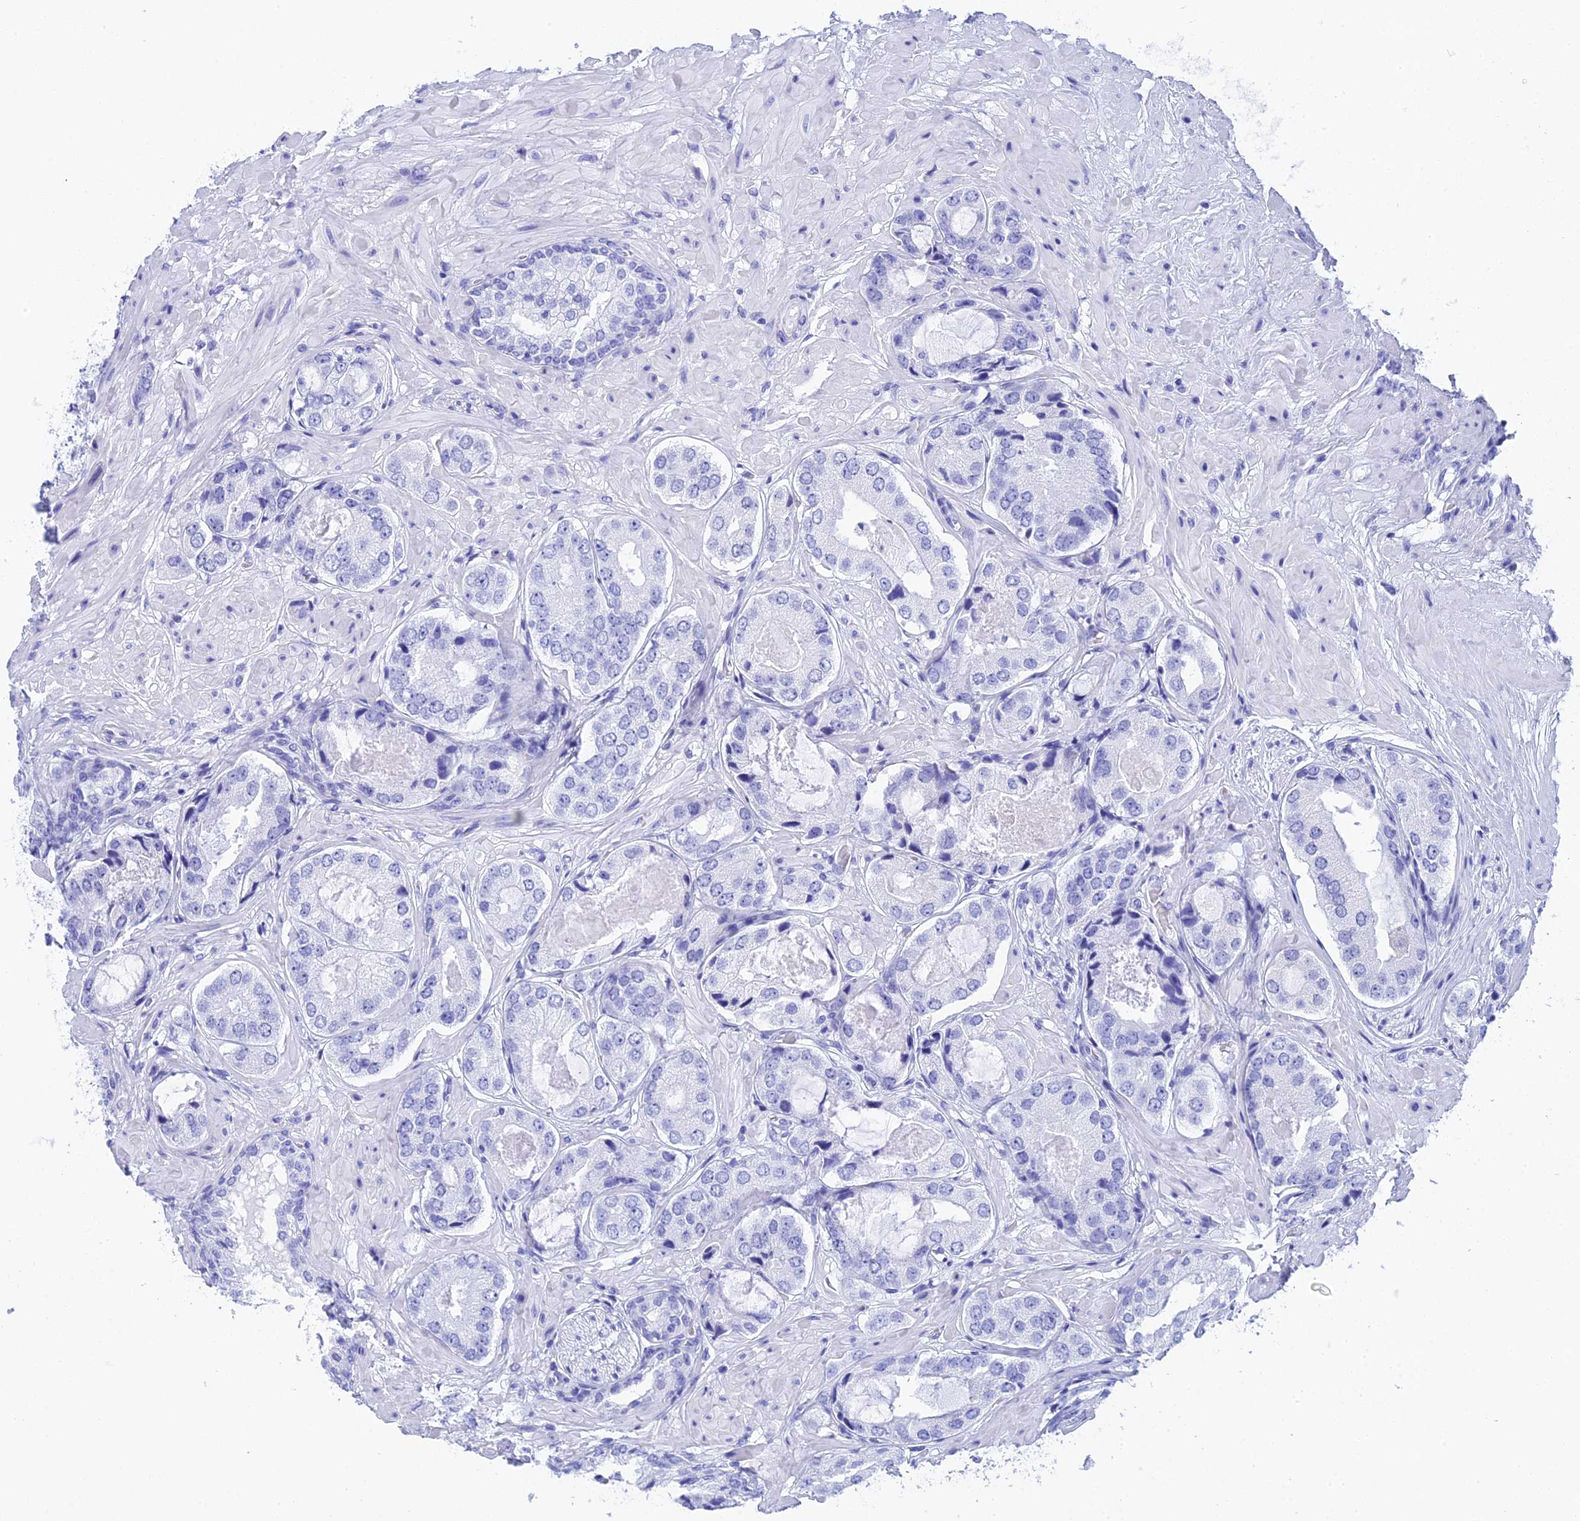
{"staining": {"intensity": "negative", "quantity": "none", "location": "none"}, "tissue": "prostate cancer", "cell_type": "Tumor cells", "image_type": "cancer", "snomed": [{"axis": "morphology", "description": "Adenocarcinoma, High grade"}, {"axis": "topography", "description": "Prostate"}], "caption": "Immunohistochemistry histopathology image of neoplastic tissue: human prostate high-grade adenocarcinoma stained with DAB (3,3'-diaminobenzidine) reveals no significant protein staining in tumor cells.", "gene": "TEX101", "patient": {"sex": "male", "age": 59}}